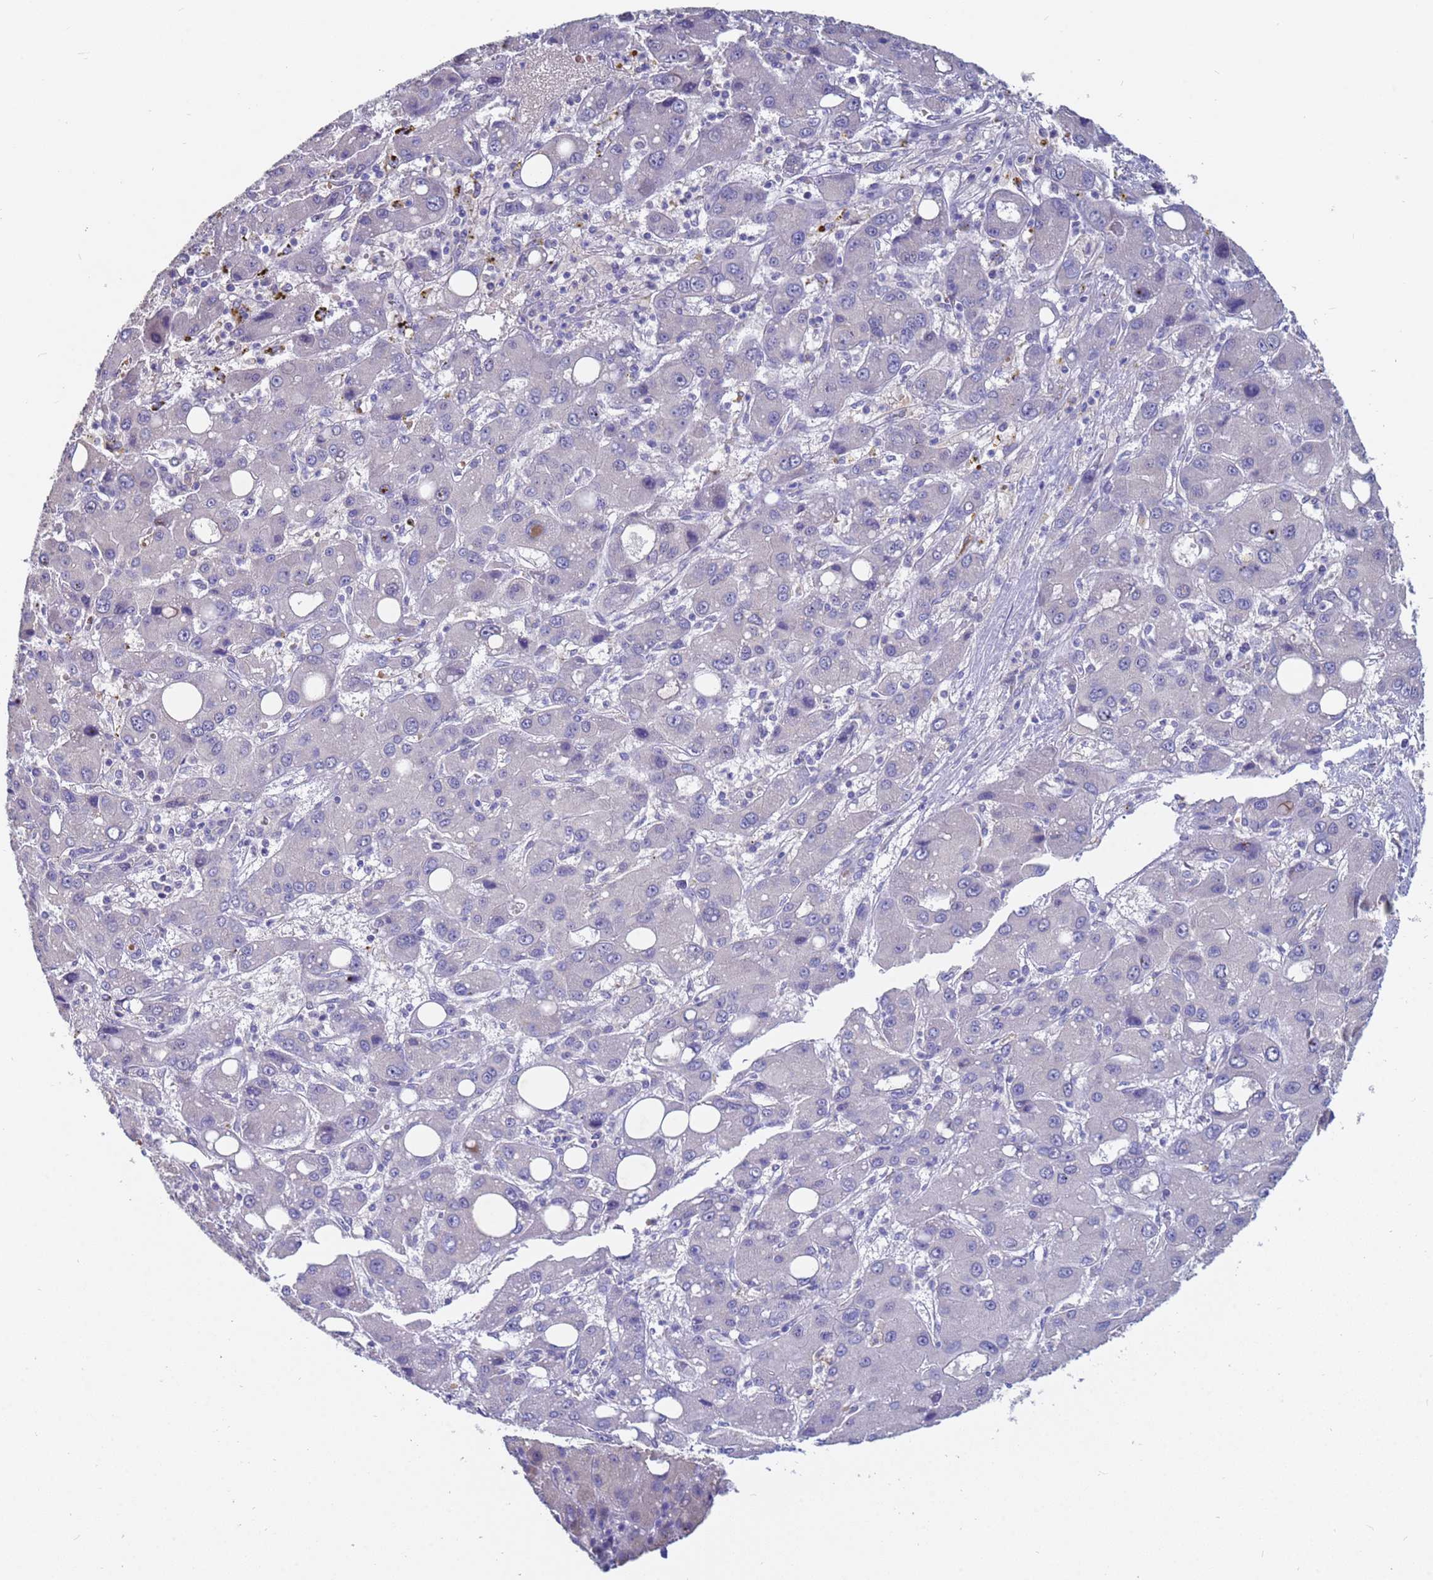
{"staining": {"intensity": "negative", "quantity": "none", "location": "none"}, "tissue": "liver cancer", "cell_type": "Tumor cells", "image_type": "cancer", "snomed": [{"axis": "morphology", "description": "Carcinoma, Hepatocellular, NOS"}, {"axis": "topography", "description": "Liver"}], "caption": "DAB (3,3'-diaminobenzidine) immunohistochemical staining of liver cancer displays no significant expression in tumor cells.", "gene": "IHO1", "patient": {"sex": "male", "age": 55}}